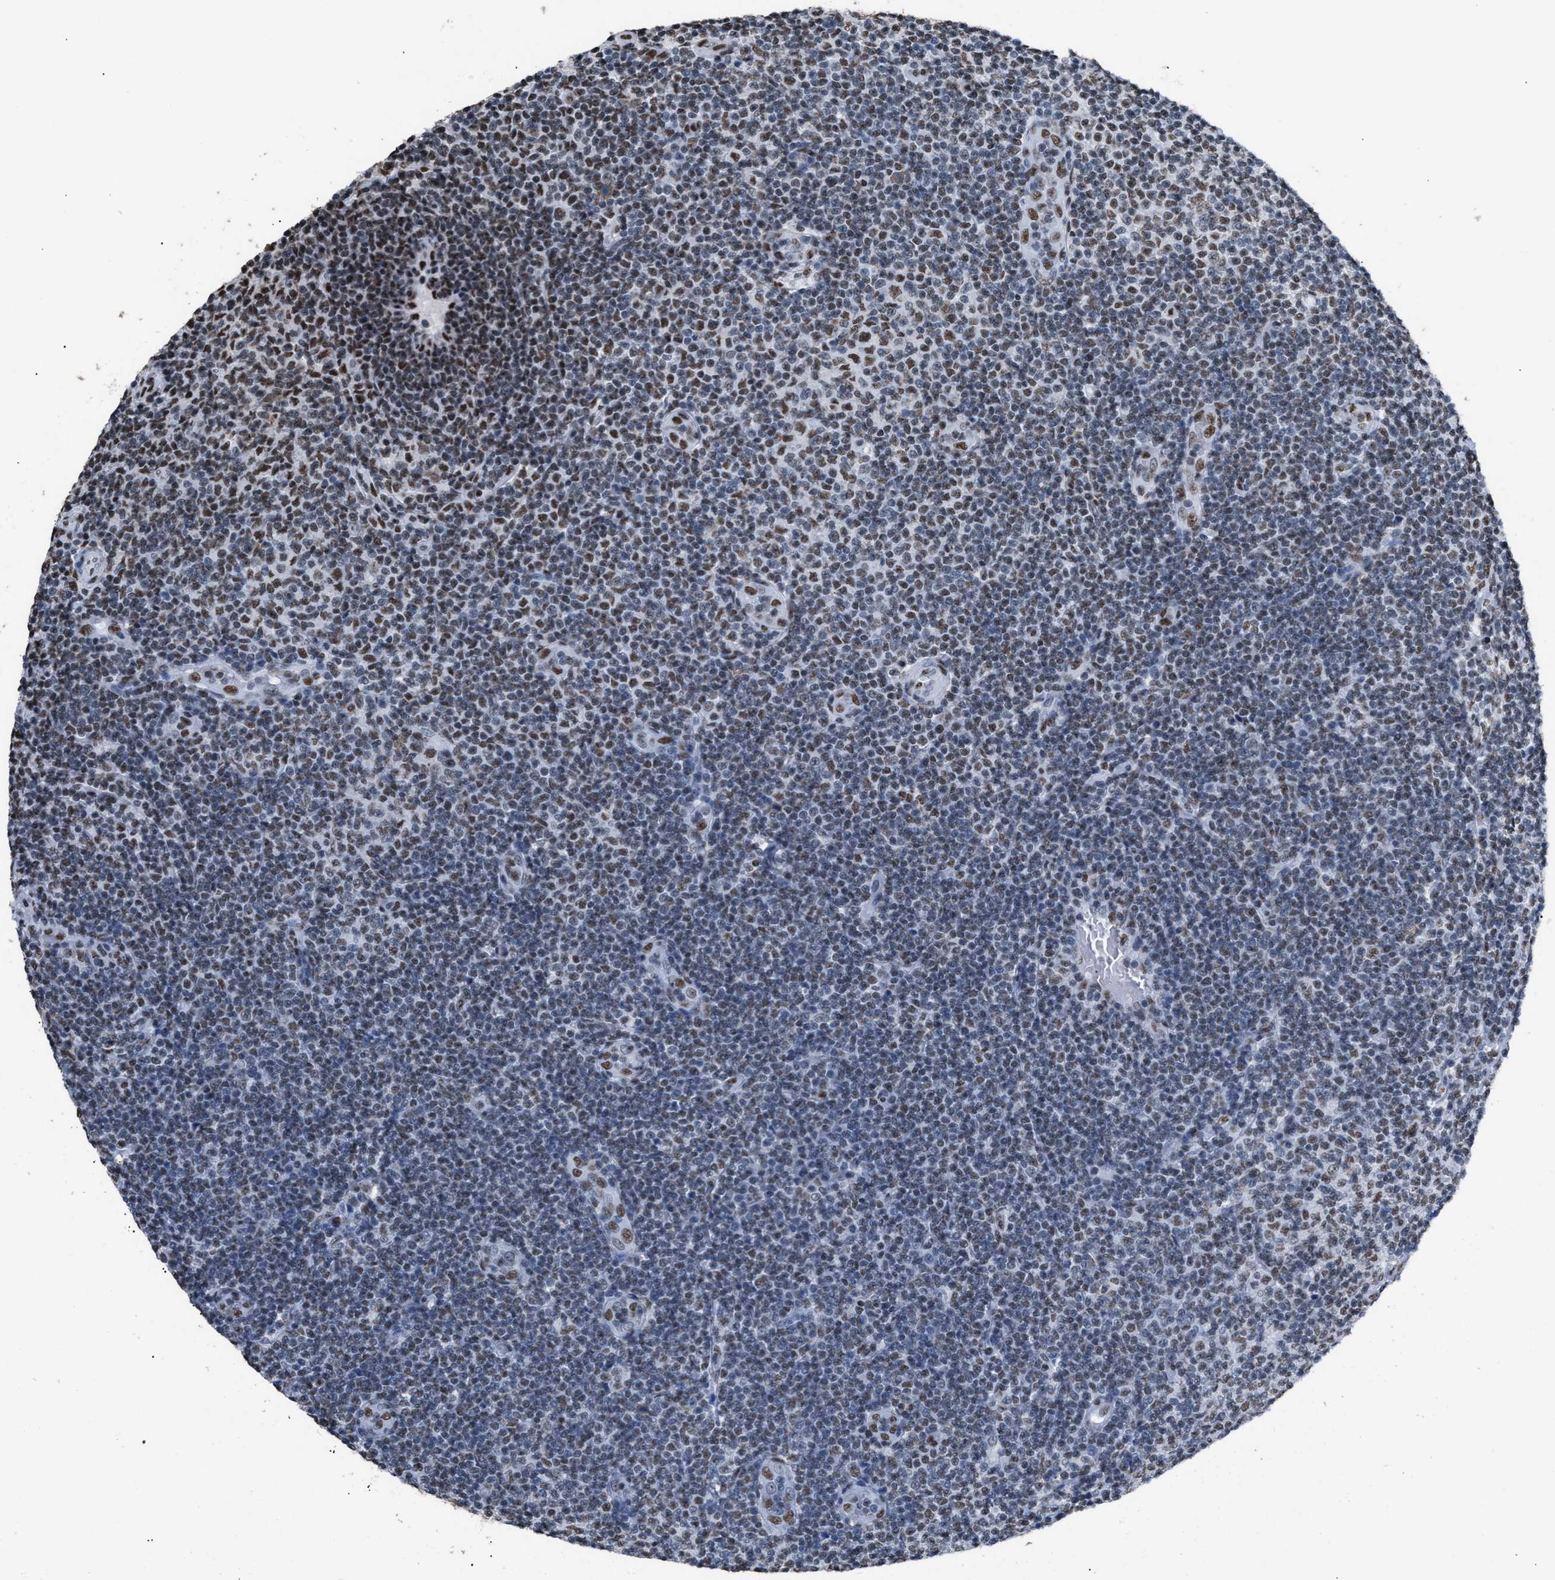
{"staining": {"intensity": "moderate", "quantity": "25%-75%", "location": "nuclear"}, "tissue": "lymphoma", "cell_type": "Tumor cells", "image_type": "cancer", "snomed": [{"axis": "morphology", "description": "Malignant lymphoma, non-Hodgkin's type, Low grade"}, {"axis": "topography", "description": "Lymph node"}], "caption": "Tumor cells show medium levels of moderate nuclear staining in approximately 25%-75% of cells in lymphoma.", "gene": "CCAR2", "patient": {"sex": "male", "age": 83}}